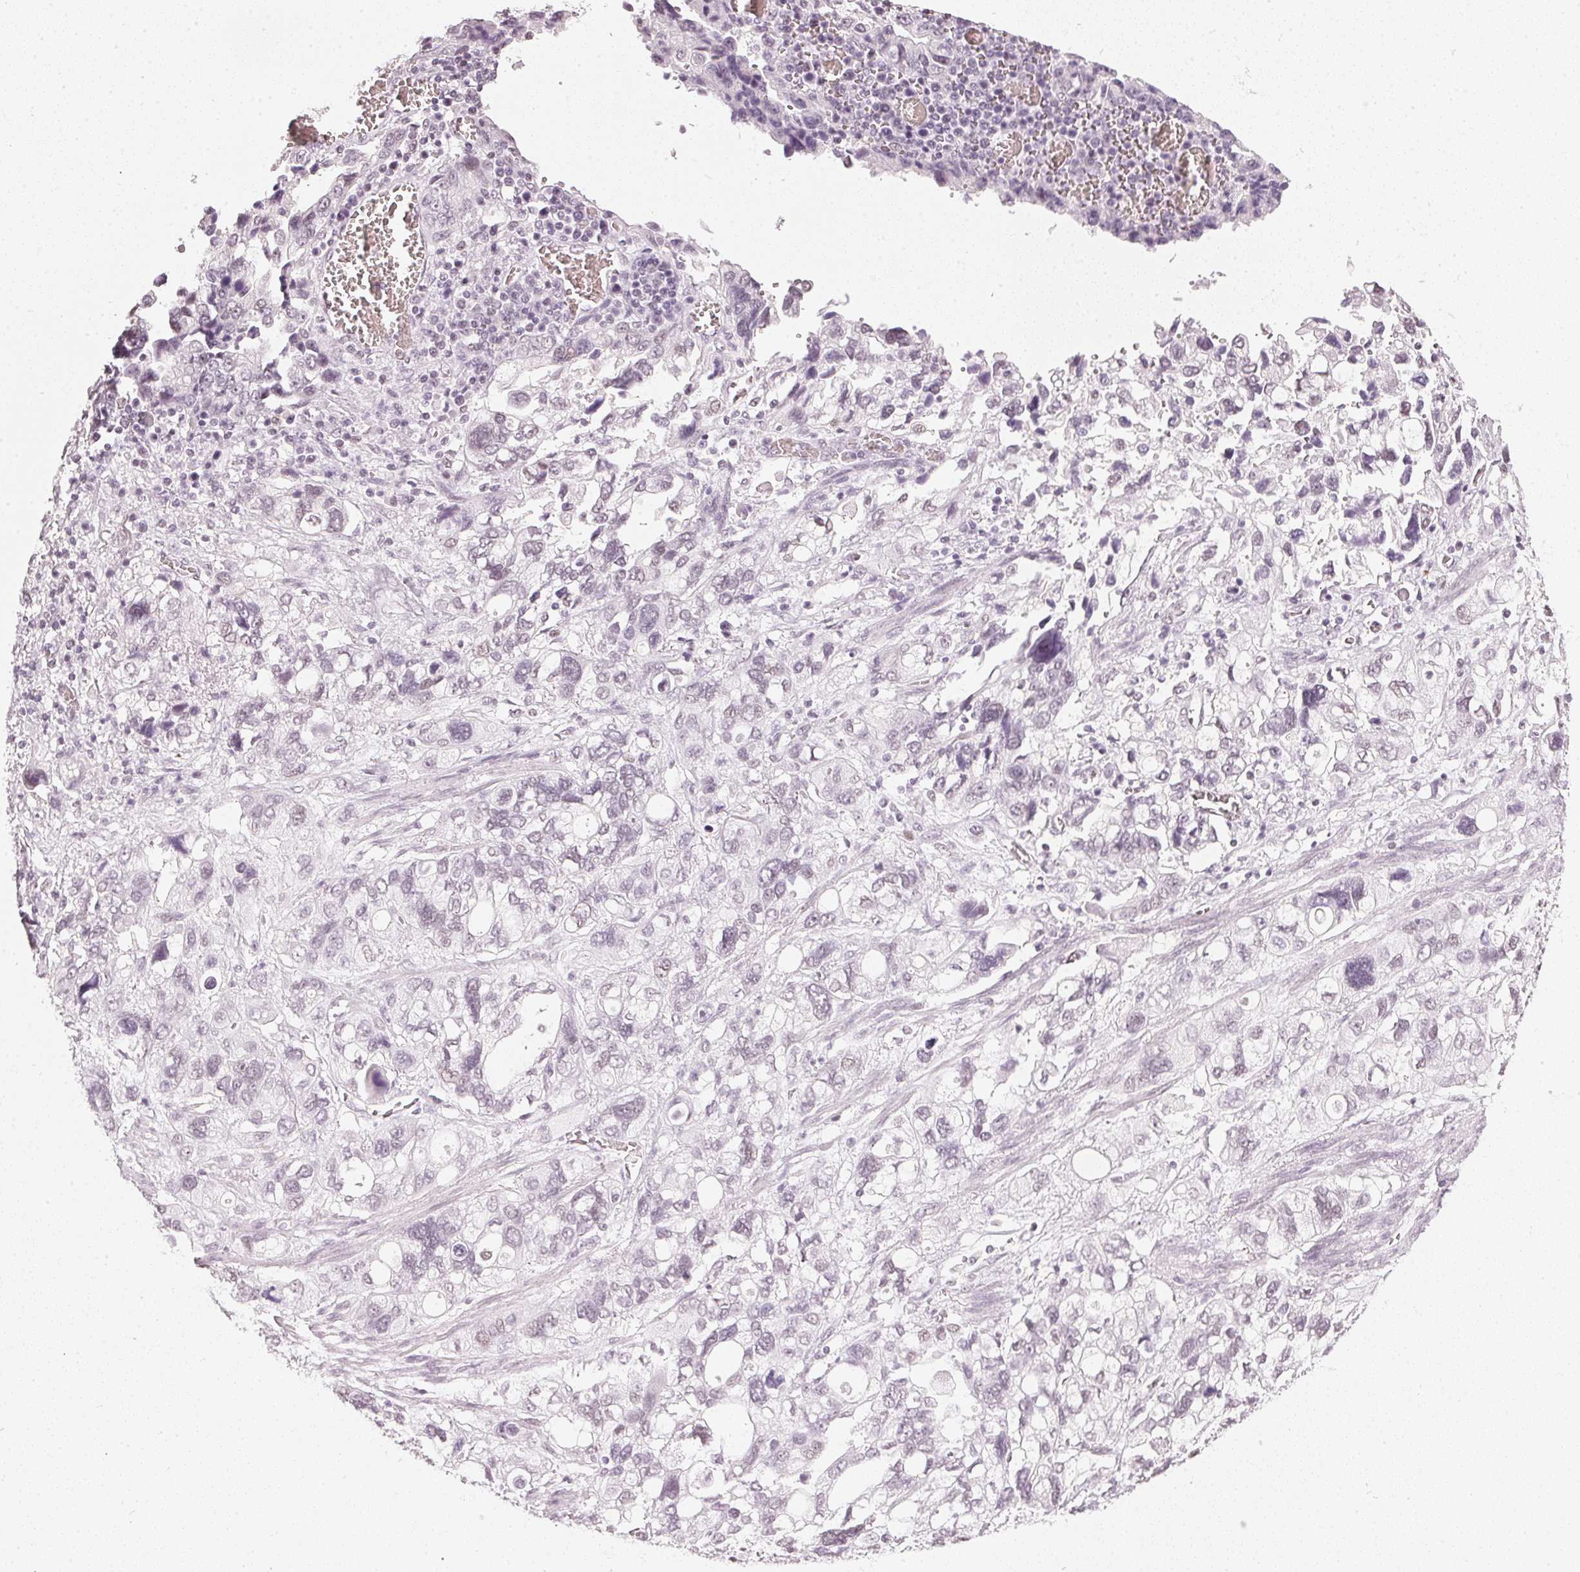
{"staining": {"intensity": "negative", "quantity": "none", "location": "none"}, "tissue": "stomach cancer", "cell_type": "Tumor cells", "image_type": "cancer", "snomed": [{"axis": "morphology", "description": "Adenocarcinoma, NOS"}, {"axis": "topography", "description": "Stomach, upper"}], "caption": "Tumor cells are negative for brown protein staining in stomach adenocarcinoma.", "gene": "DNAJC6", "patient": {"sex": "female", "age": 81}}